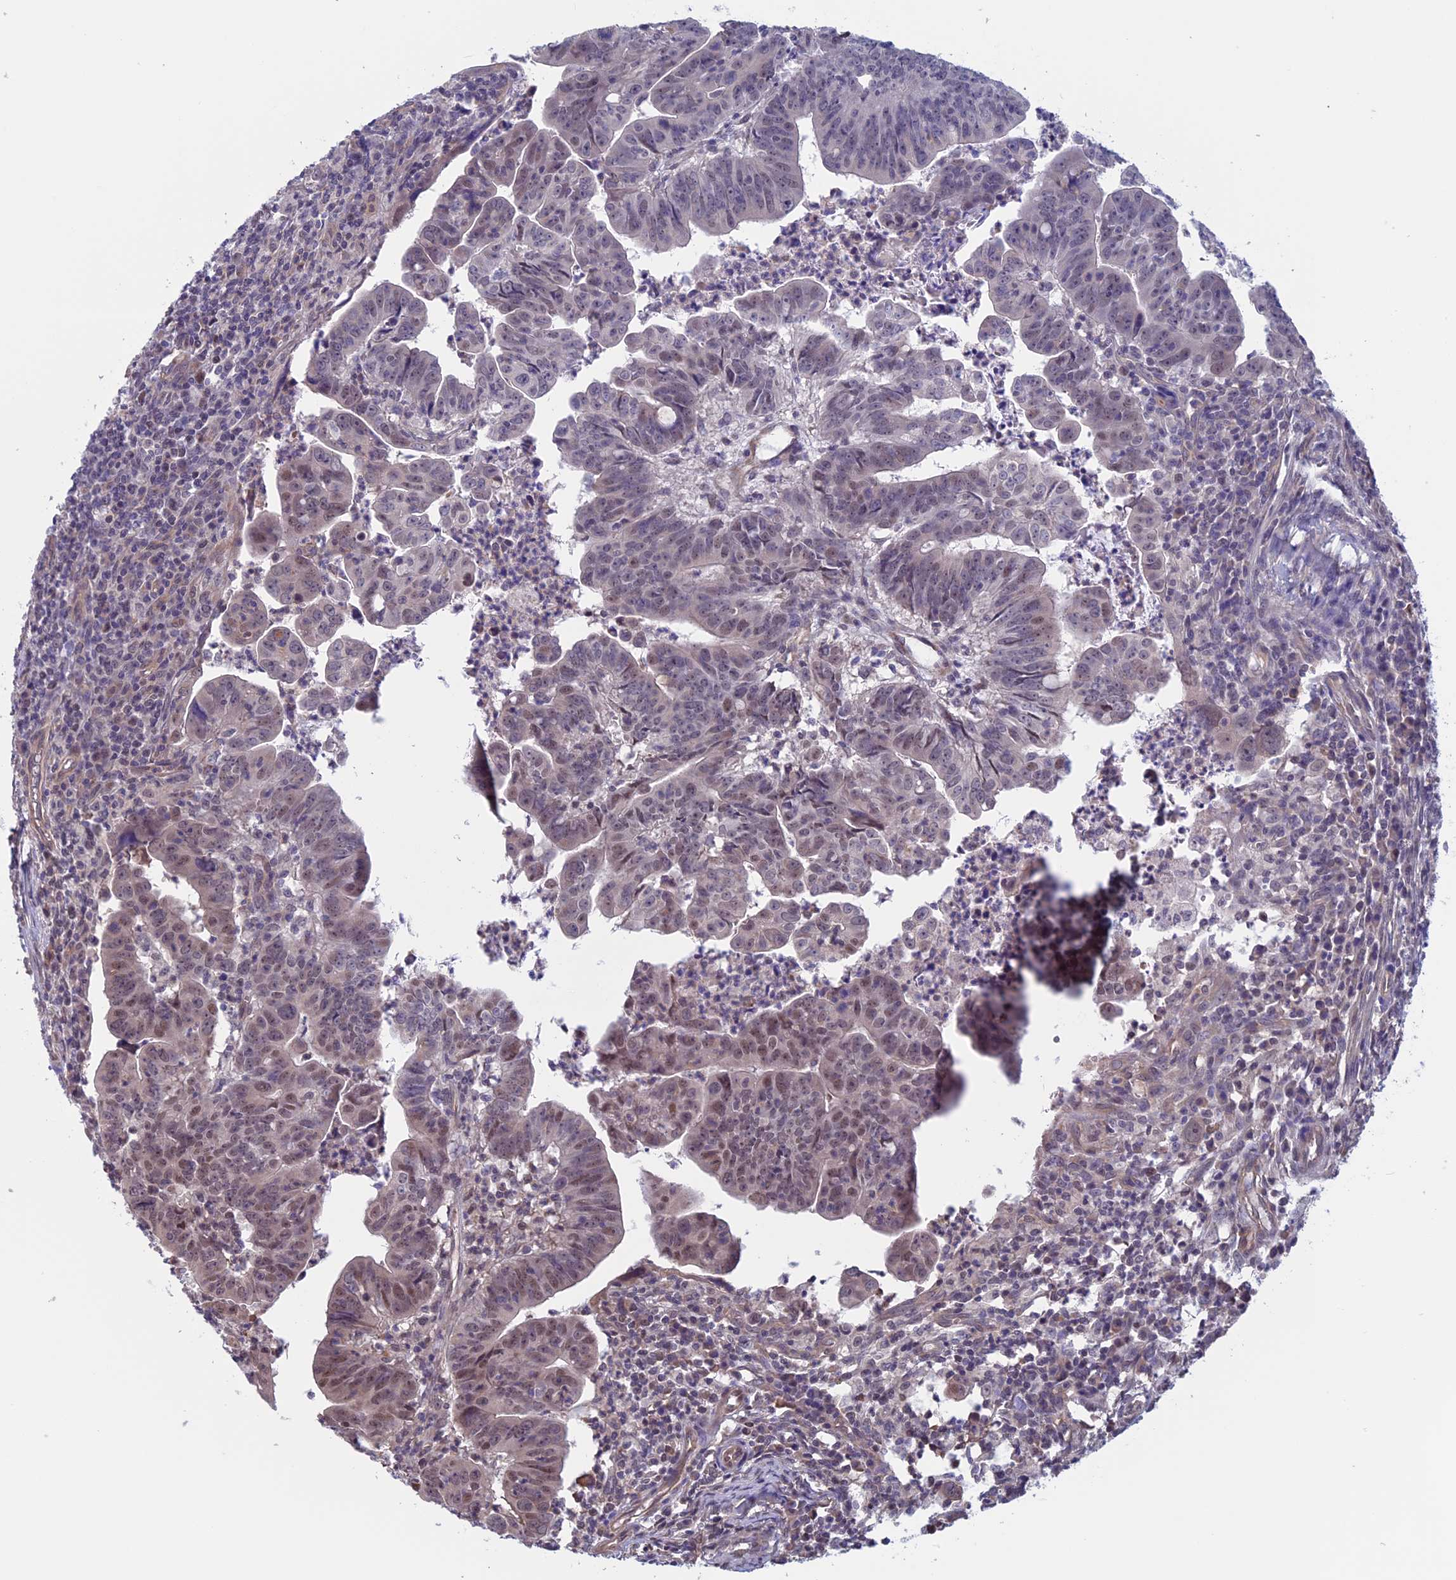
{"staining": {"intensity": "moderate", "quantity": "25%-75%", "location": "nuclear"}, "tissue": "colorectal cancer", "cell_type": "Tumor cells", "image_type": "cancer", "snomed": [{"axis": "morphology", "description": "Adenocarcinoma, NOS"}, {"axis": "topography", "description": "Rectum"}], "caption": "Colorectal cancer stained with DAB (3,3'-diaminobenzidine) immunohistochemistry reveals medium levels of moderate nuclear positivity in approximately 25%-75% of tumor cells.", "gene": "SLC1A6", "patient": {"sex": "male", "age": 69}}